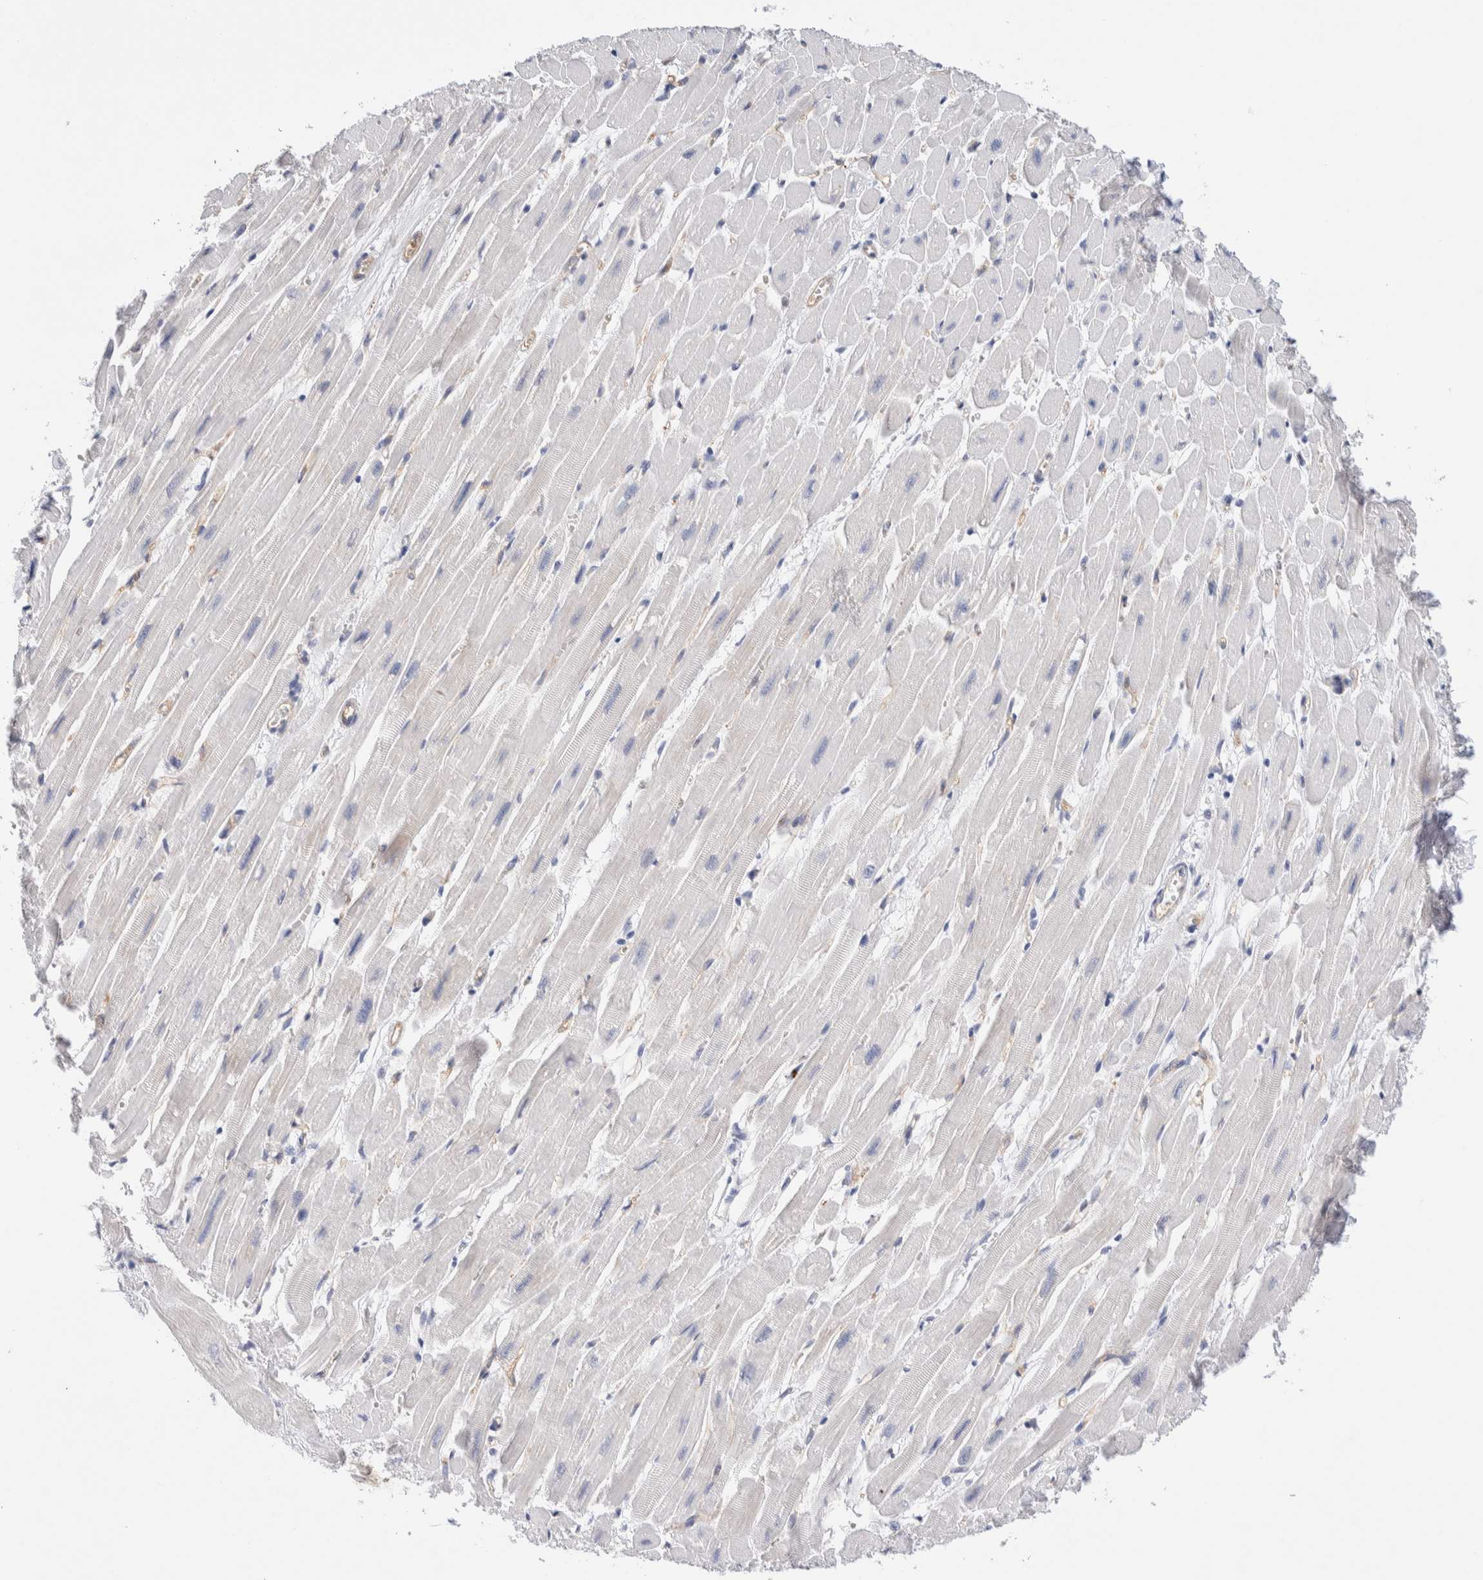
{"staining": {"intensity": "negative", "quantity": "none", "location": "none"}, "tissue": "heart muscle", "cell_type": "Cardiomyocytes", "image_type": "normal", "snomed": [{"axis": "morphology", "description": "Normal tissue, NOS"}, {"axis": "topography", "description": "Heart"}], "caption": "High power microscopy image of an immunohistochemistry micrograph of benign heart muscle, revealing no significant staining in cardiomyocytes.", "gene": "METRNL", "patient": {"sex": "male", "age": 49}}